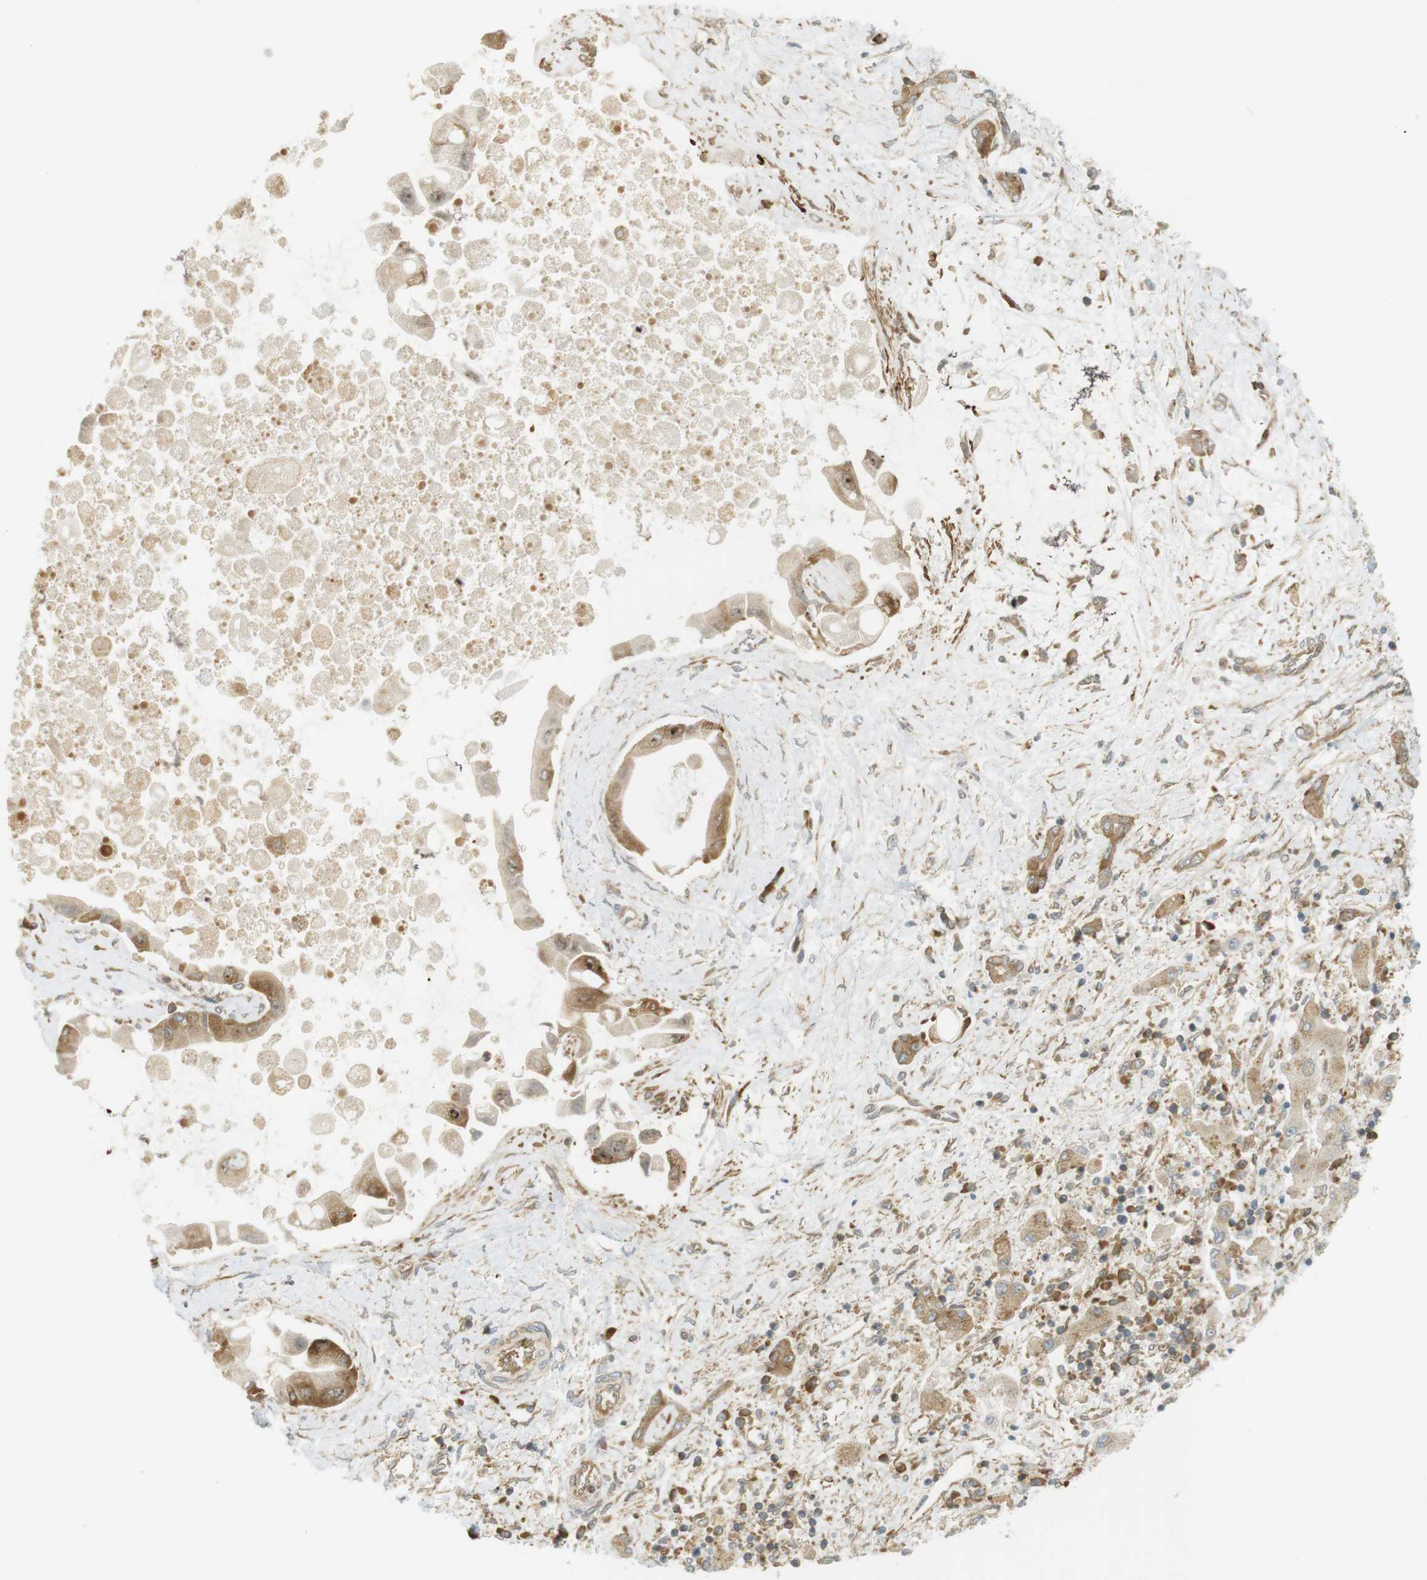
{"staining": {"intensity": "moderate", "quantity": ">75%", "location": "cytoplasmic/membranous,nuclear"}, "tissue": "liver cancer", "cell_type": "Tumor cells", "image_type": "cancer", "snomed": [{"axis": "morphology", "description": "Cholangiocarcinoma"}, {"axis": "topography", "description": "Liver"}], "caption": "Moderate cytoplasmic/membranous and nuclear expression is identified in approximately >75% of tumor cells in liver cholangiocarcinoma. Nuclei are stained in blue.", "gene": "PA2G4", "patient": {"sex": "male", "age": 50}}